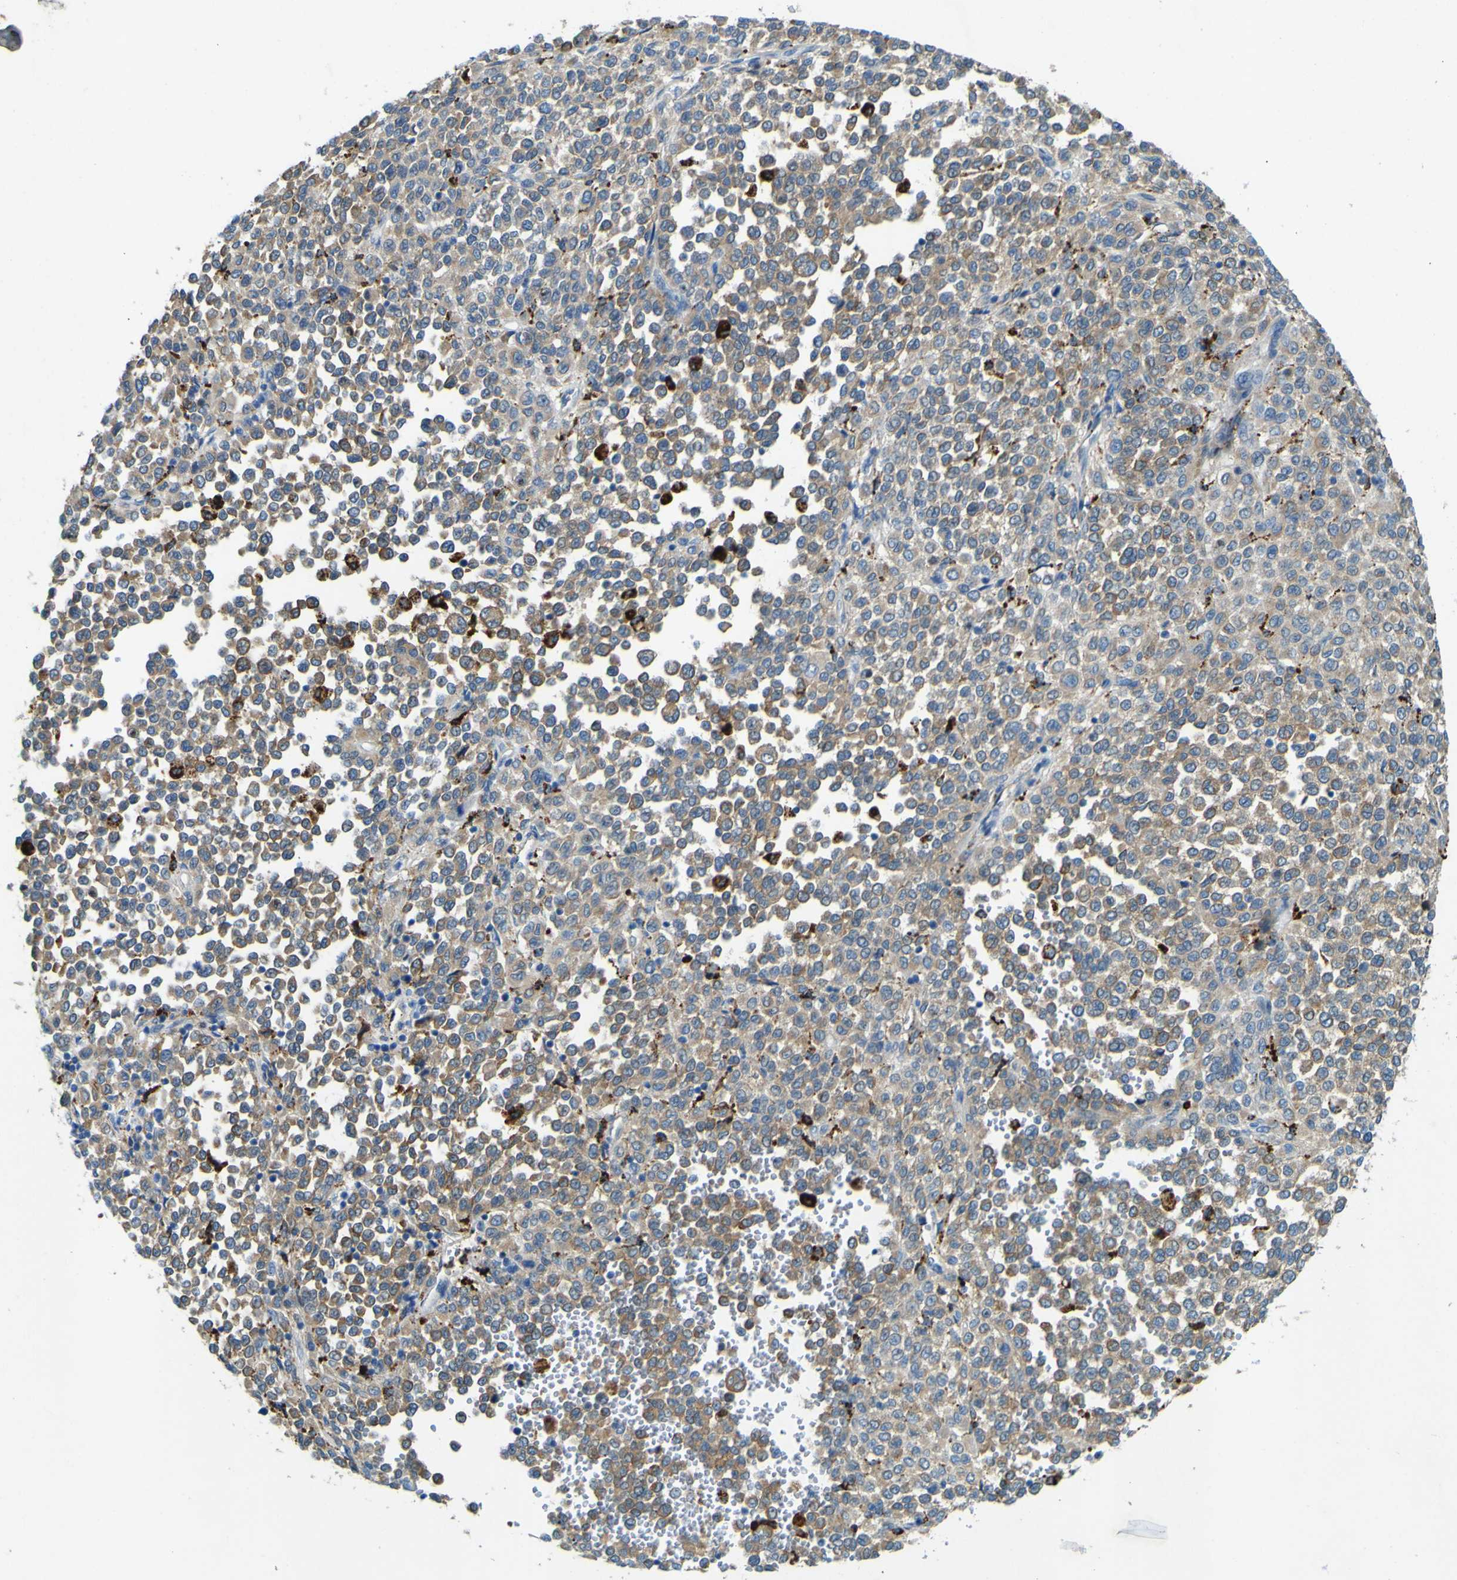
{"staining": {"intensity": "weak", "quantity": ">75%", "location": "cytoplasmic/membranous"}, "tissue": "melanoma", "cell_type": "Tumor cells", "image_type": "cancer", "snomed": [{"axis": "morphology", "description": "Malignant melanoma, Metastatic site"}, {"axis": "topography", "description": "Pancreas"}], "caption": "Tumor cells reveal low levels of weak cytoplasmic/membranous positivity in about >75% of cells in human melanoma. The protein is stained brown, and the nuclei are stained in blue (DAB IHC with brightfield microscopy, high magnification).", "gene": "PDE9A", "patient": {"sex": "female", "age": 30}}